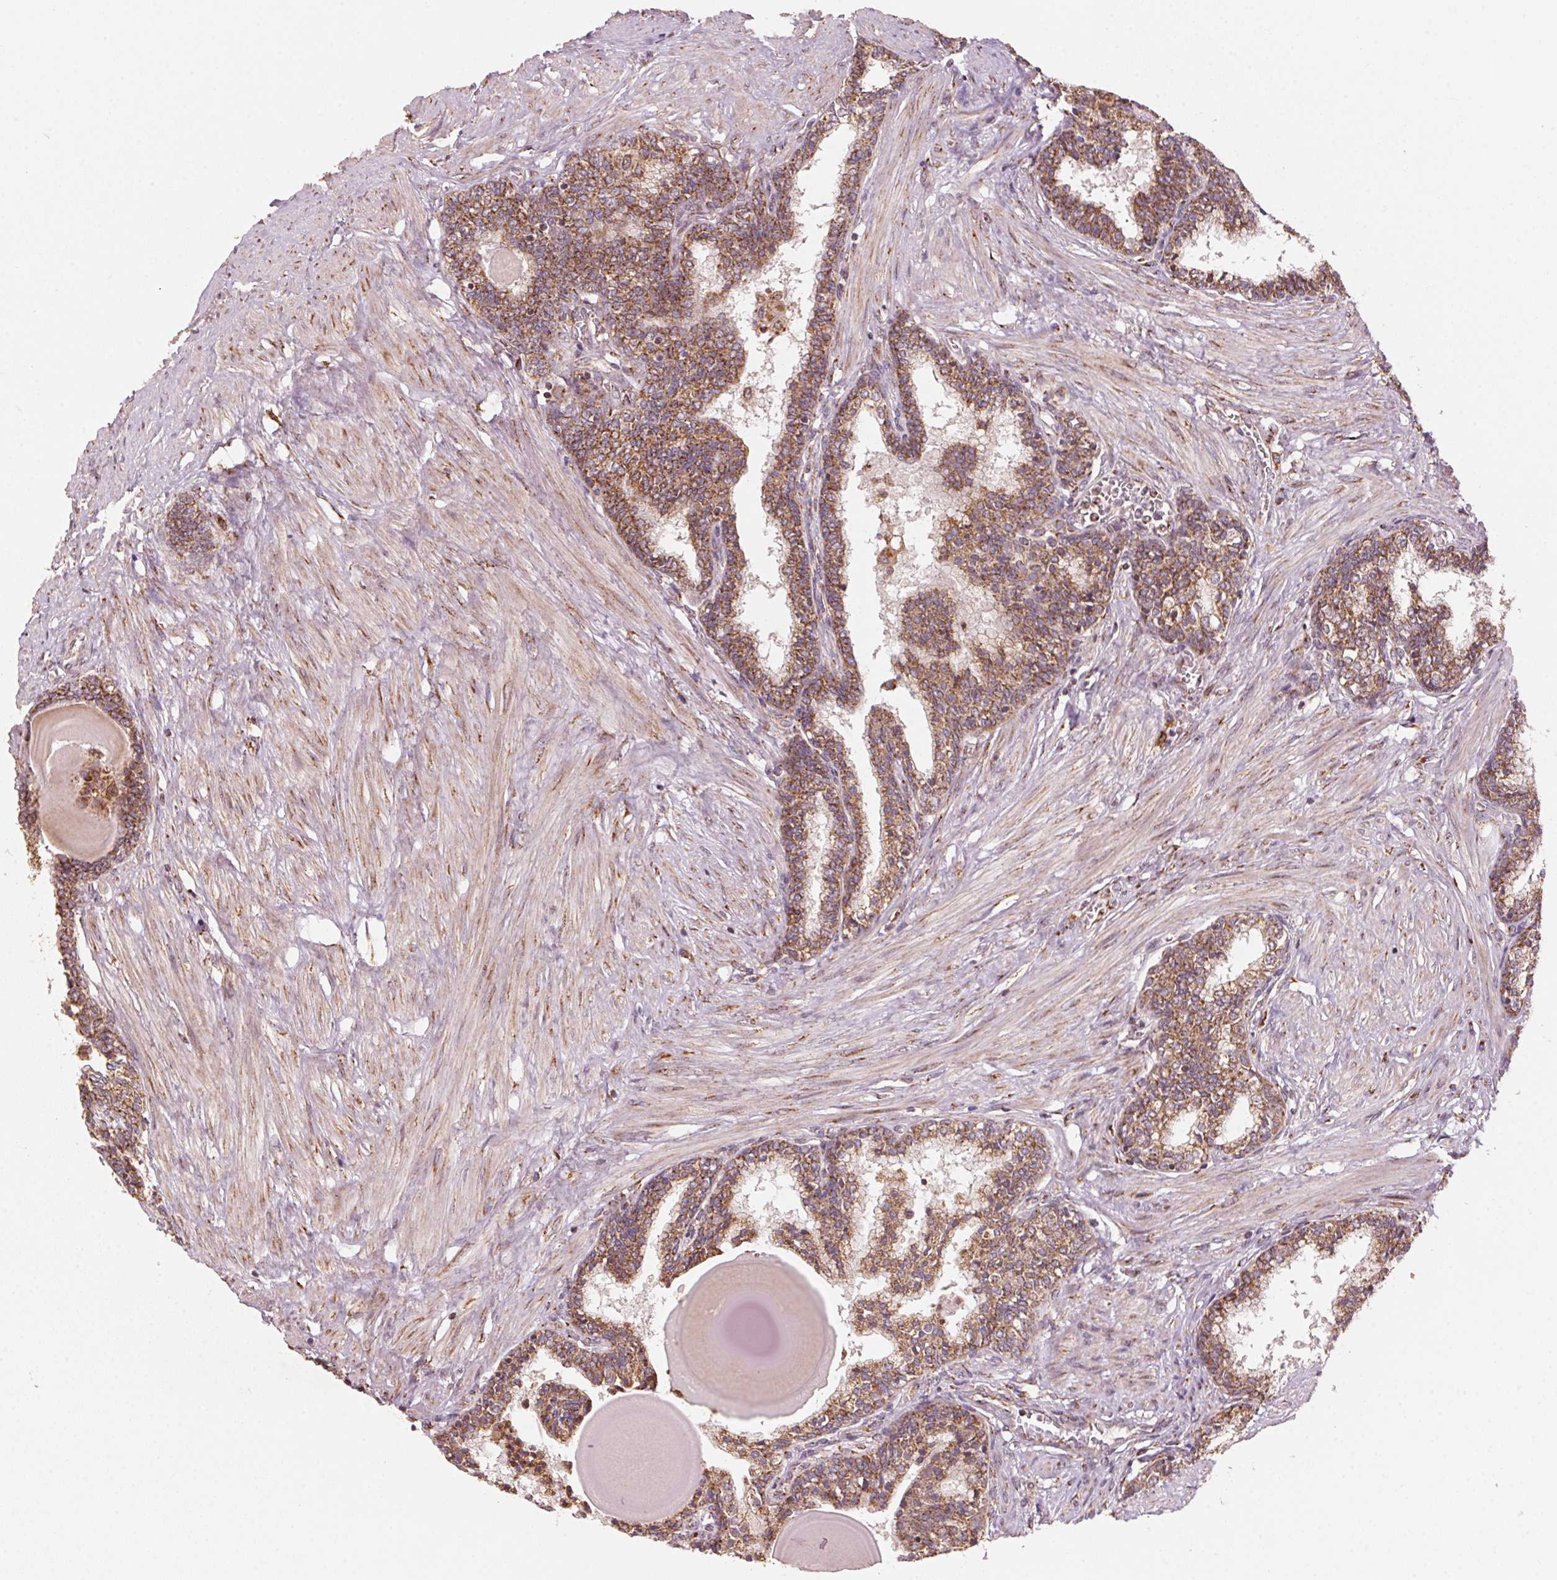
{"staining": {"intensity": "moderate", "quantity": ">75%", "location": "cytoplasmic/membranous"}, "tissue": "prostate", "cell_type": "Glandular cells", "image_type": "normal", "snomed": [{"axis": "morphology", "description": "Normal tissue, NOS"}, {"axis": "topography", "description": "Prostate"}], "caption": "Human prostate stained for a protein (brown) exhibits moderate cytoplasmic/membranous positive staining in about >75% of glandular cells.", "gene": "TOMM70", "patient": {"sex": "male", "age": 55}}